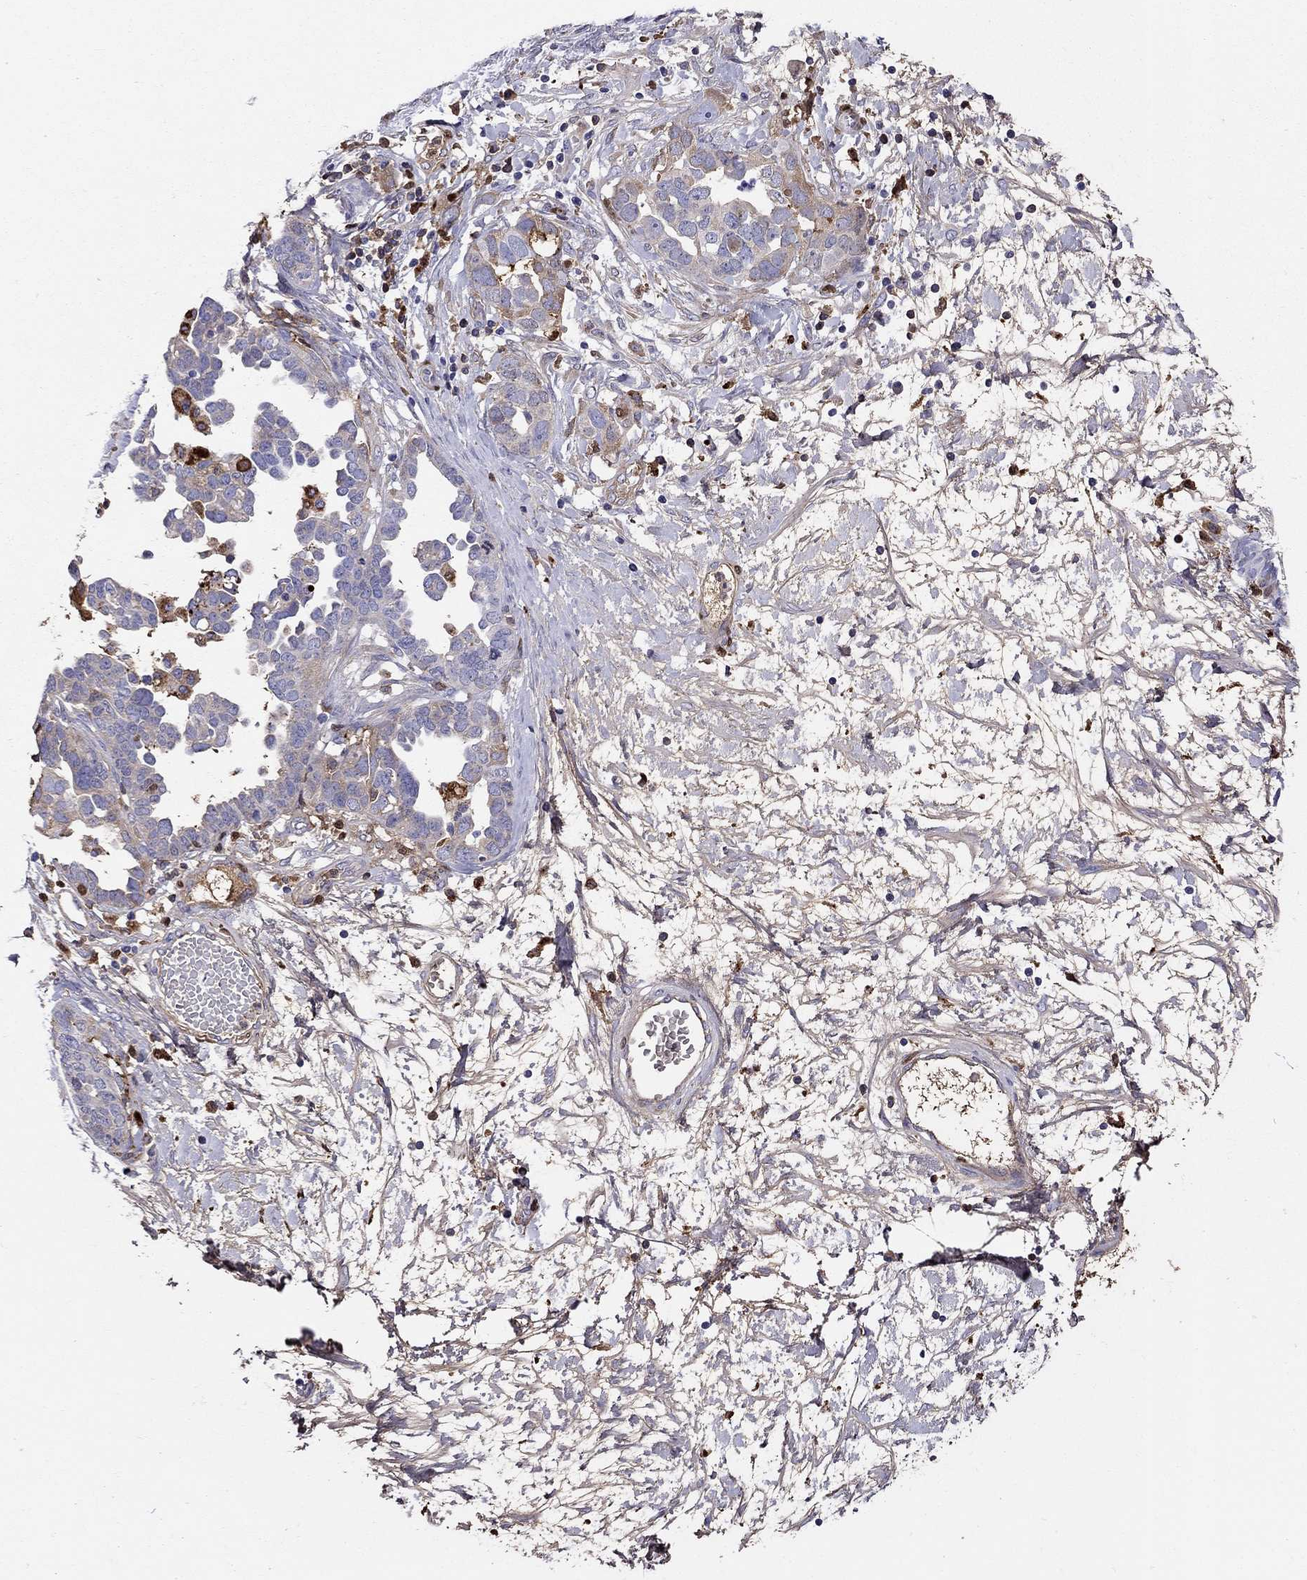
{"staining": {"intensity": "weak", "quantity": "25%-75%", "location": "cytoplasmic/membranous"}, "tissue": "ovarian cancer", "cell_type": "Tumor cells", "image_type": "cancer", "snomed": [{"axis": "morphology", "description": "Cystadenocarcinoma, serous, NOS"}, {"axis": "topography", "description": "Ovary"}], "caption": "Weak cytoplasmic/membranous staining for a protein is identified in about 25%-75% of tumor cells of serous cystadenocarcinoma (ovarian) using IHC.", "gene": "SERPINA3", "patient": {"sex": "female", "age": 54}}